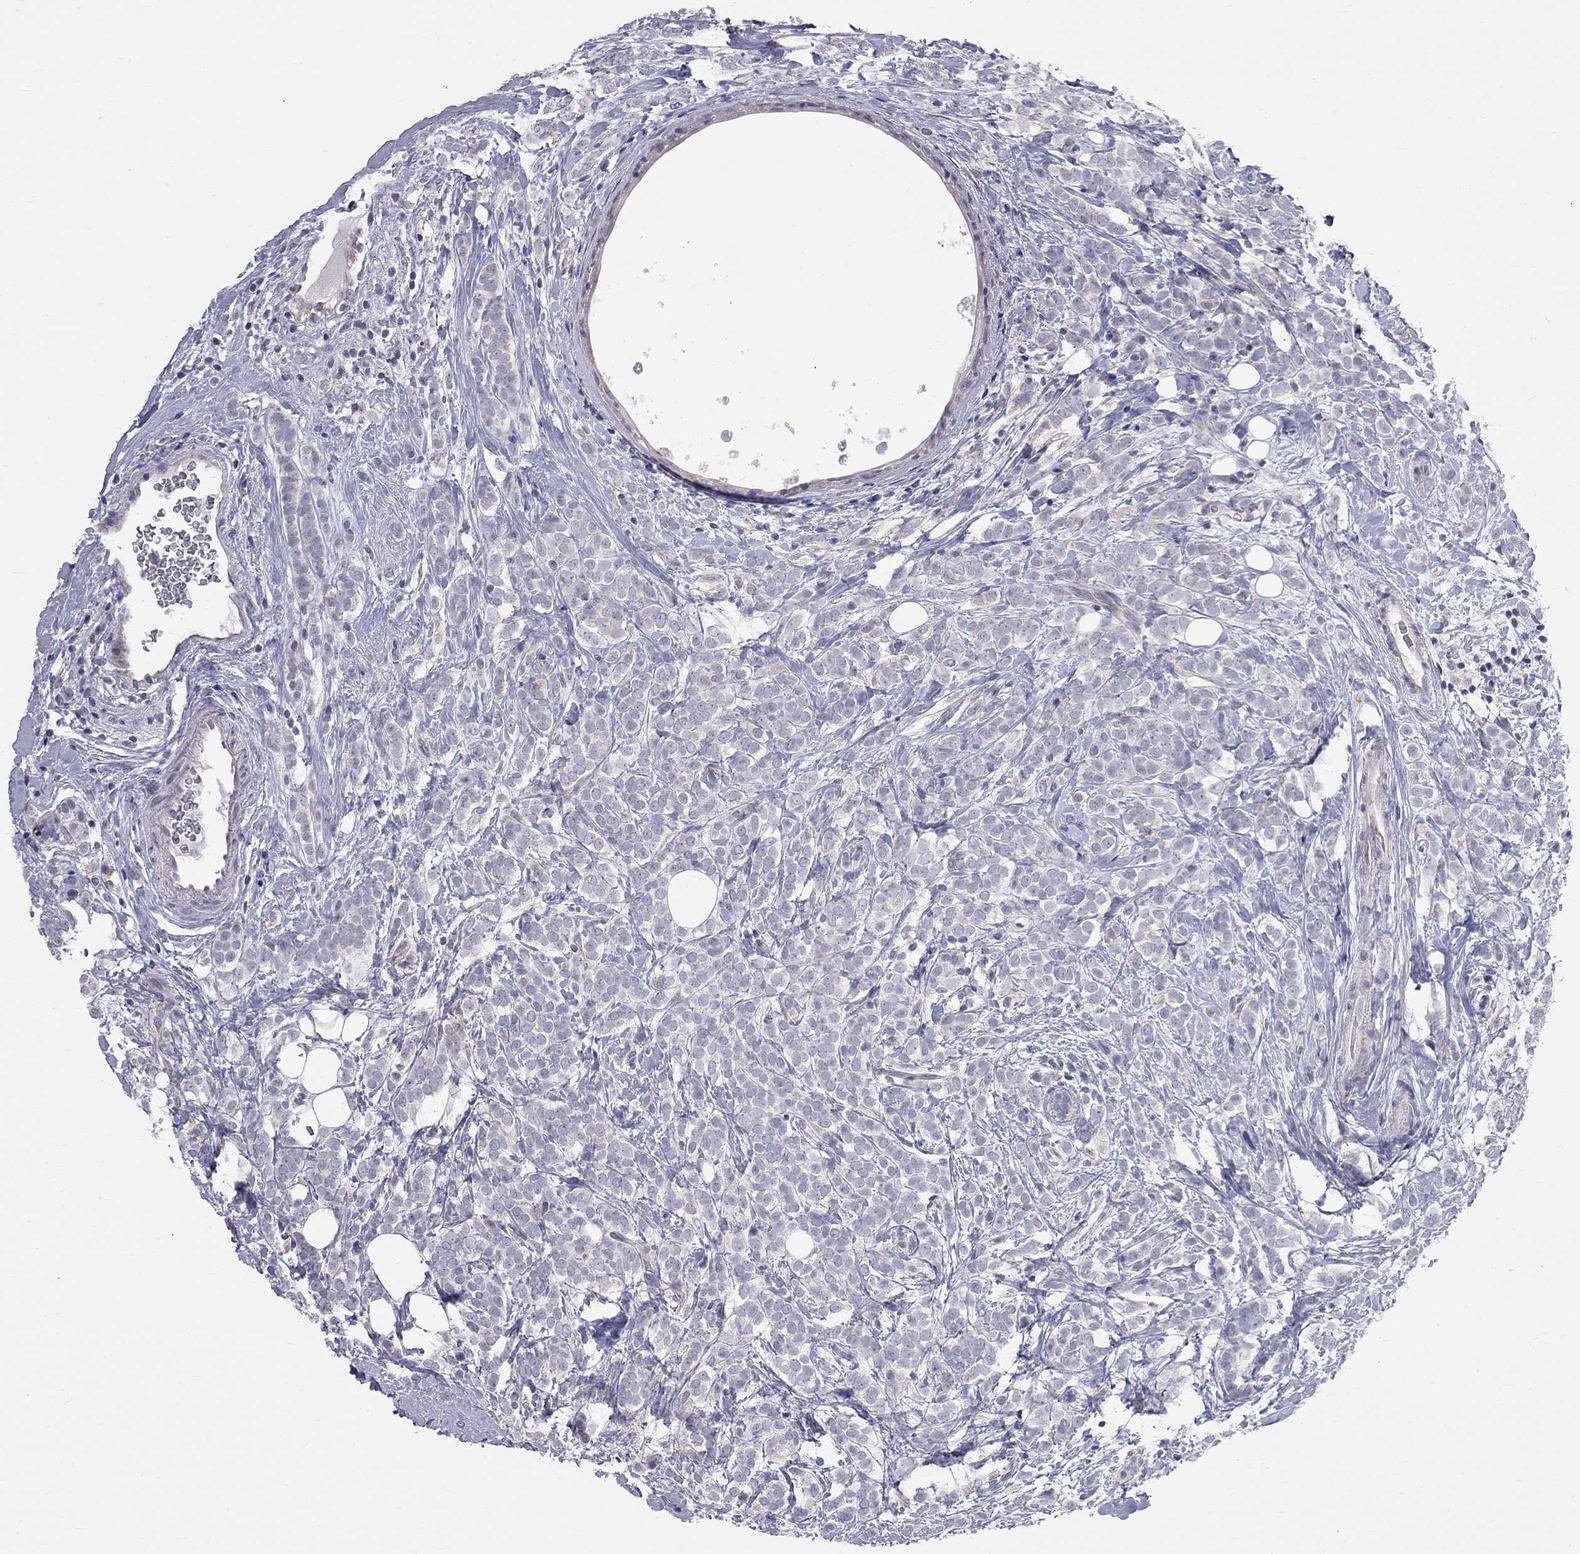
{"staining": {"intensity": "weak", "quantity": "<25%", "location": "cytoplasmic/membranous"}, "tissue": "breast cancer", "cell_type": "Tumor cells", "image_type": "cancer", "snomed": [{"axis": "morphology", "description": "Lobular carcinoma"}, {"axis": "topography", "description": "Breast"}], "caption": "Lobular carcinoma (breast) stained for a protein using immunohistochemistry reveals no positivity tumor cells.", "gene": "OPRK1", "patient": {"sex": "female", "age": 49}}